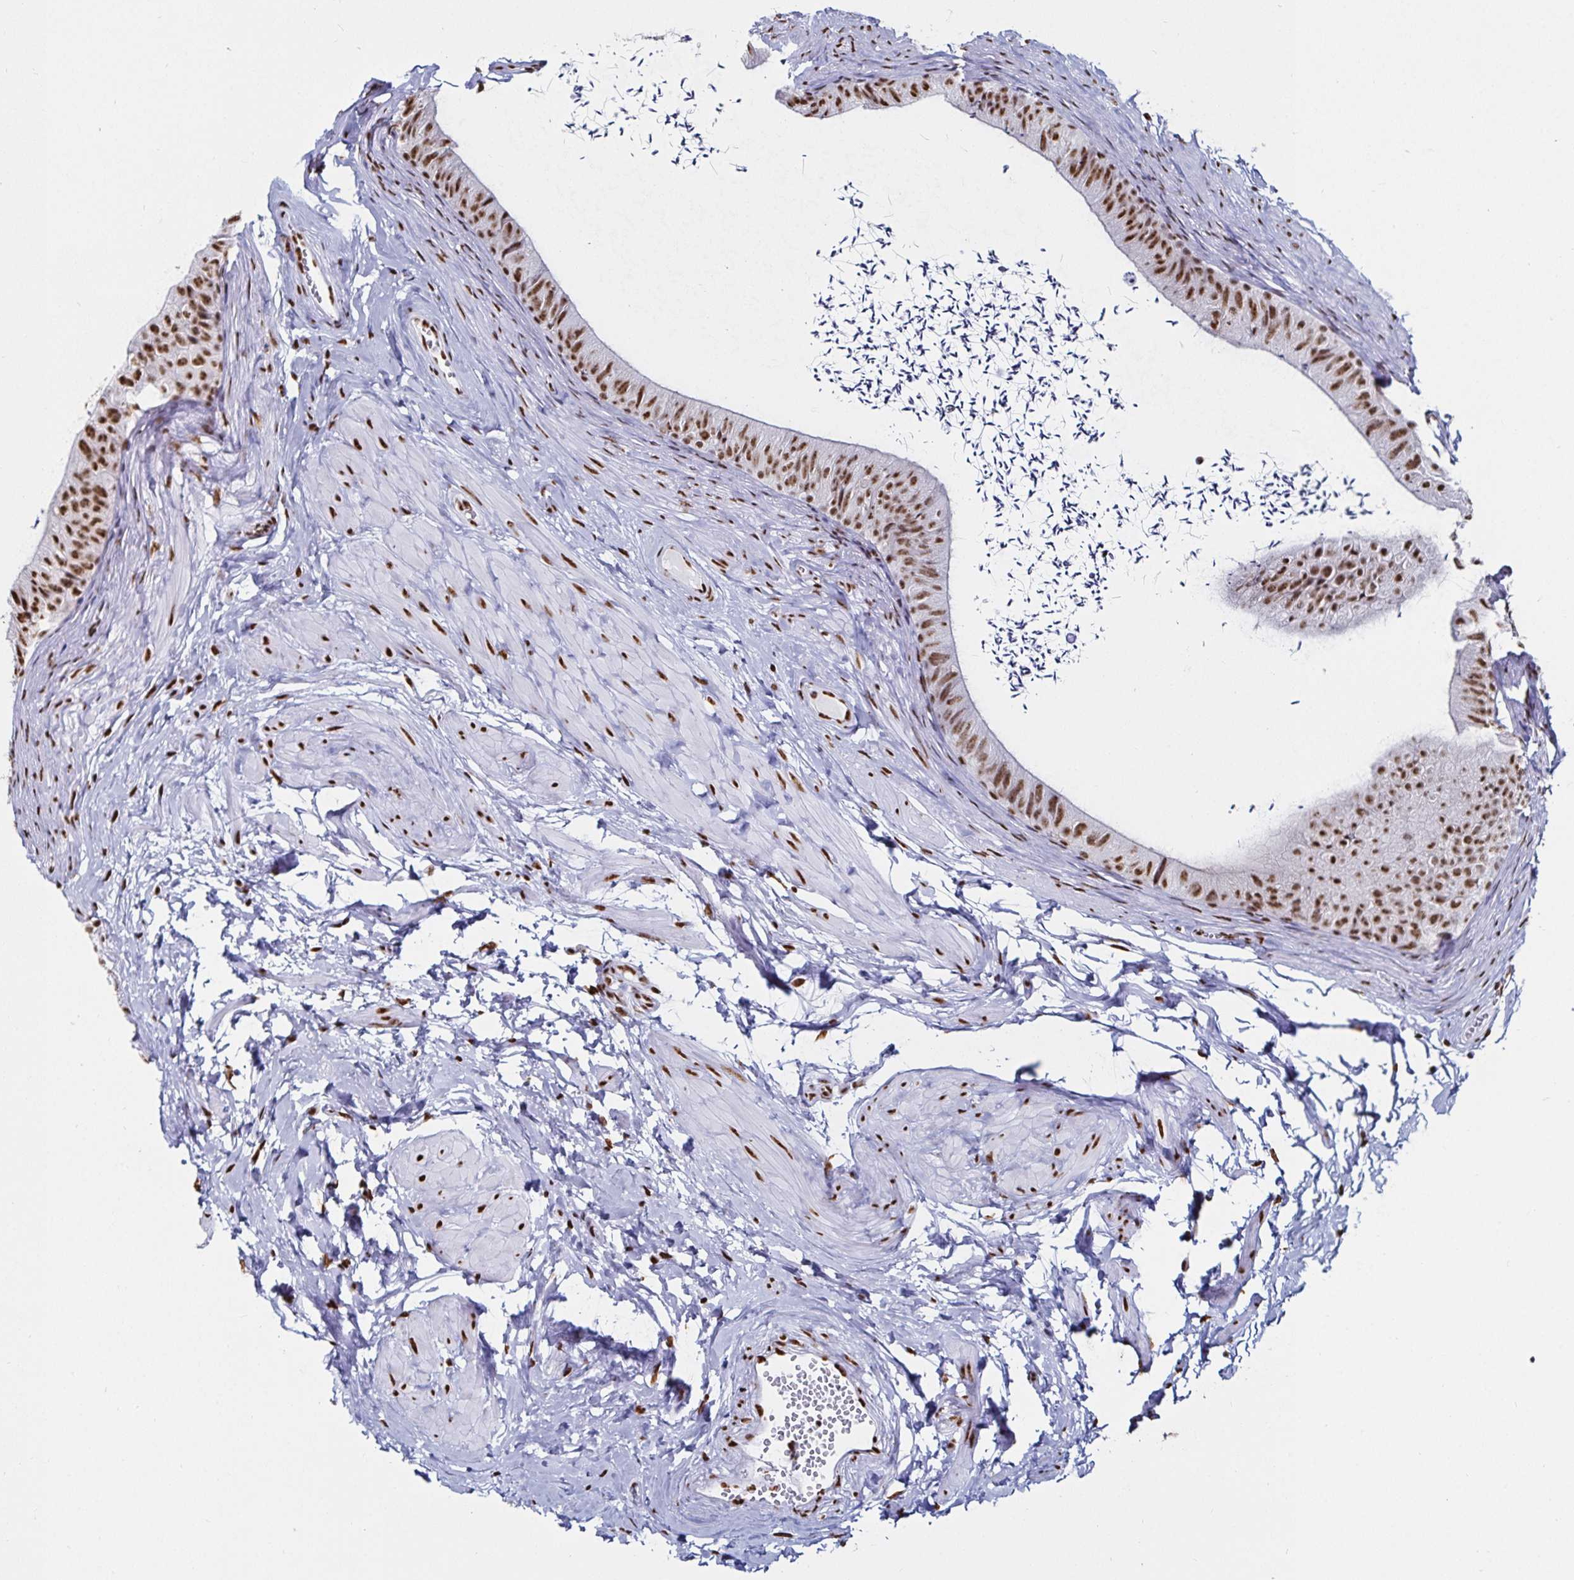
{"staining": {"intensity": "moderate", "quantity": ">75%", "location": "nuclear"}, "tissue": "epididymis", "cell_type": "Glandular cells", "image_type": "normal", "snomed": [{"axis": "morphology", "description": "Normal tissue, NOS"}, {"axis": "topography", "description": "Epididymis, spermatic cord, NOS"}, {"axis": "topography", "description": "Epididymis"}, {"axis": "topography", "description": "Peripheral nerve tissue"}], "caption": "Epididymis stained with IHC shows moderate nuclear positivity in about >75% of glandular cells.", "gene": "DDX39B", "patient": {"sex": "male", "age": 29}}